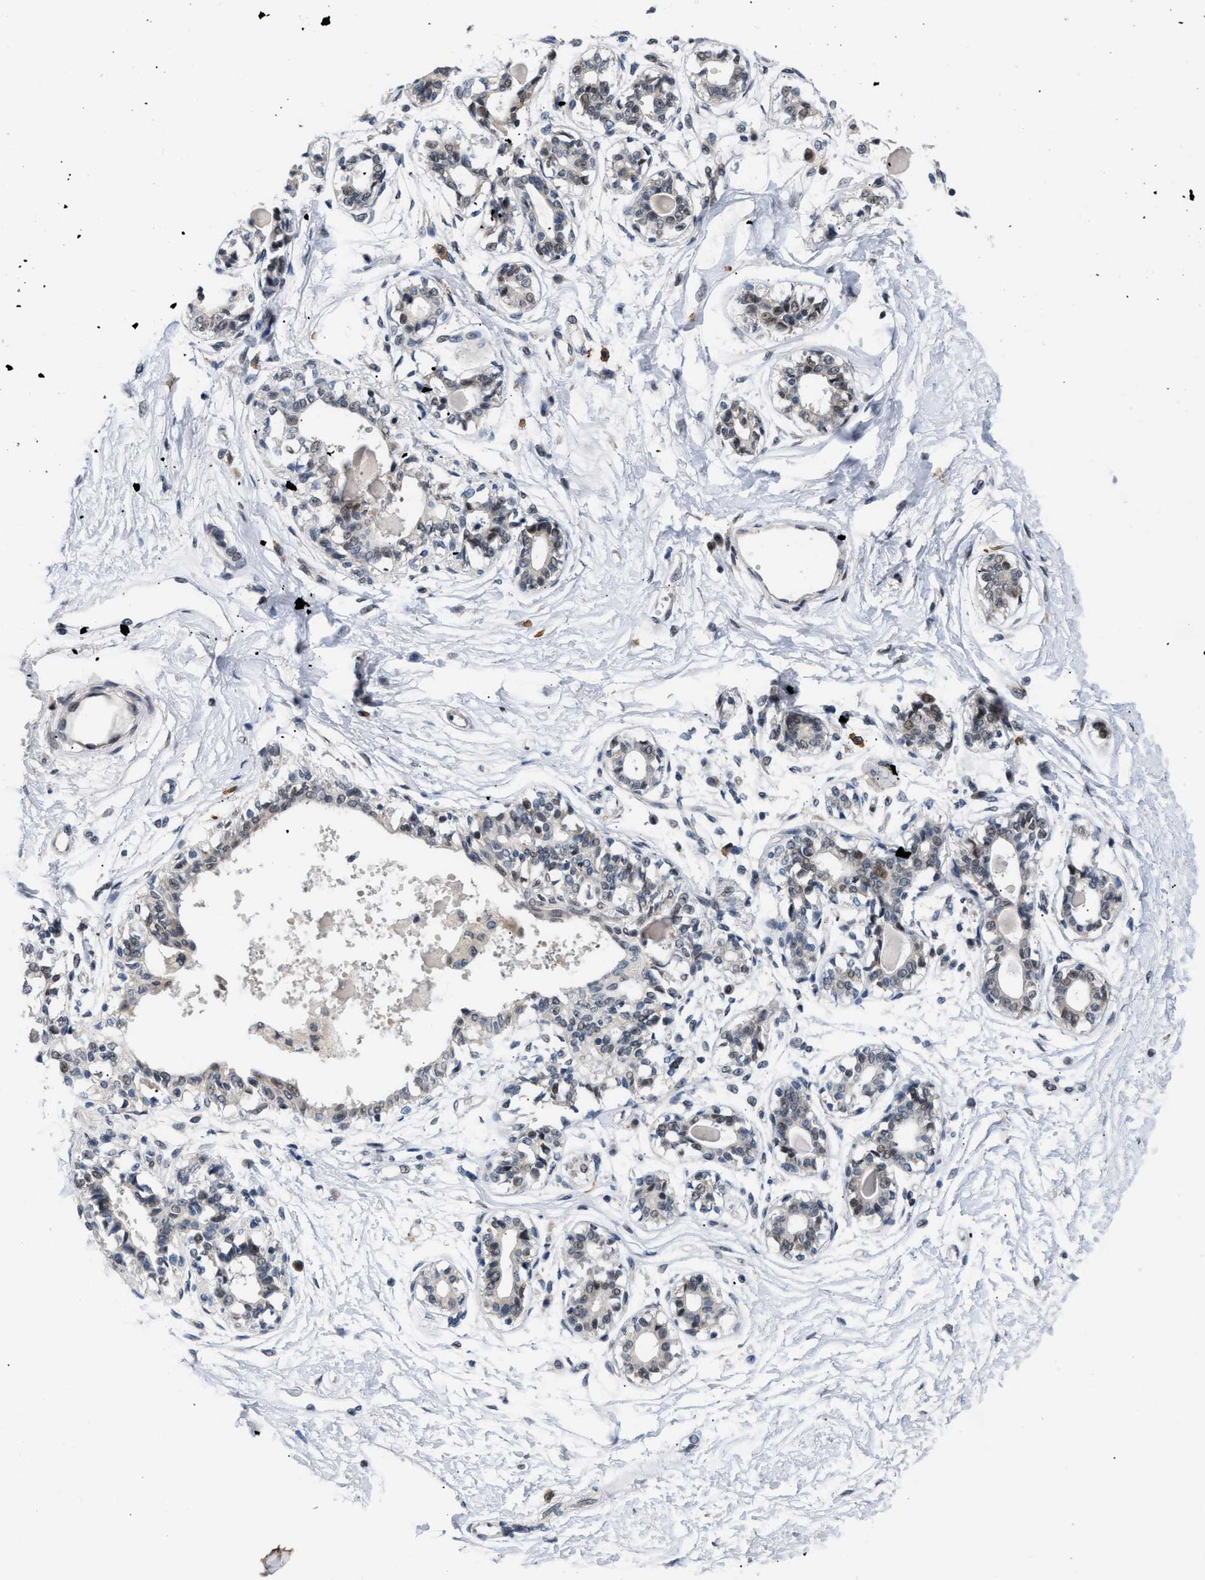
{"staining": {"intensity": "negative", "quantity": "none", "location": "none"}, "tissue": "breast", "cell_type": "Adipocytes", "image_type": "normal", "snomed": [{"axis": "morphology", "description": "Normal tissue, NOS"}, {"axis": "topography", "description": "Breast"}], "caption": "Immunohistochemical staining of benign human breast reveals no significant positivity in adipocytes. (DAB (3,3'-diaminobenzidine) immunohistochemistry (IHC), high magnification).", "gene": "TXNRD3", "patient": {"sex": "female", "age": 45}}